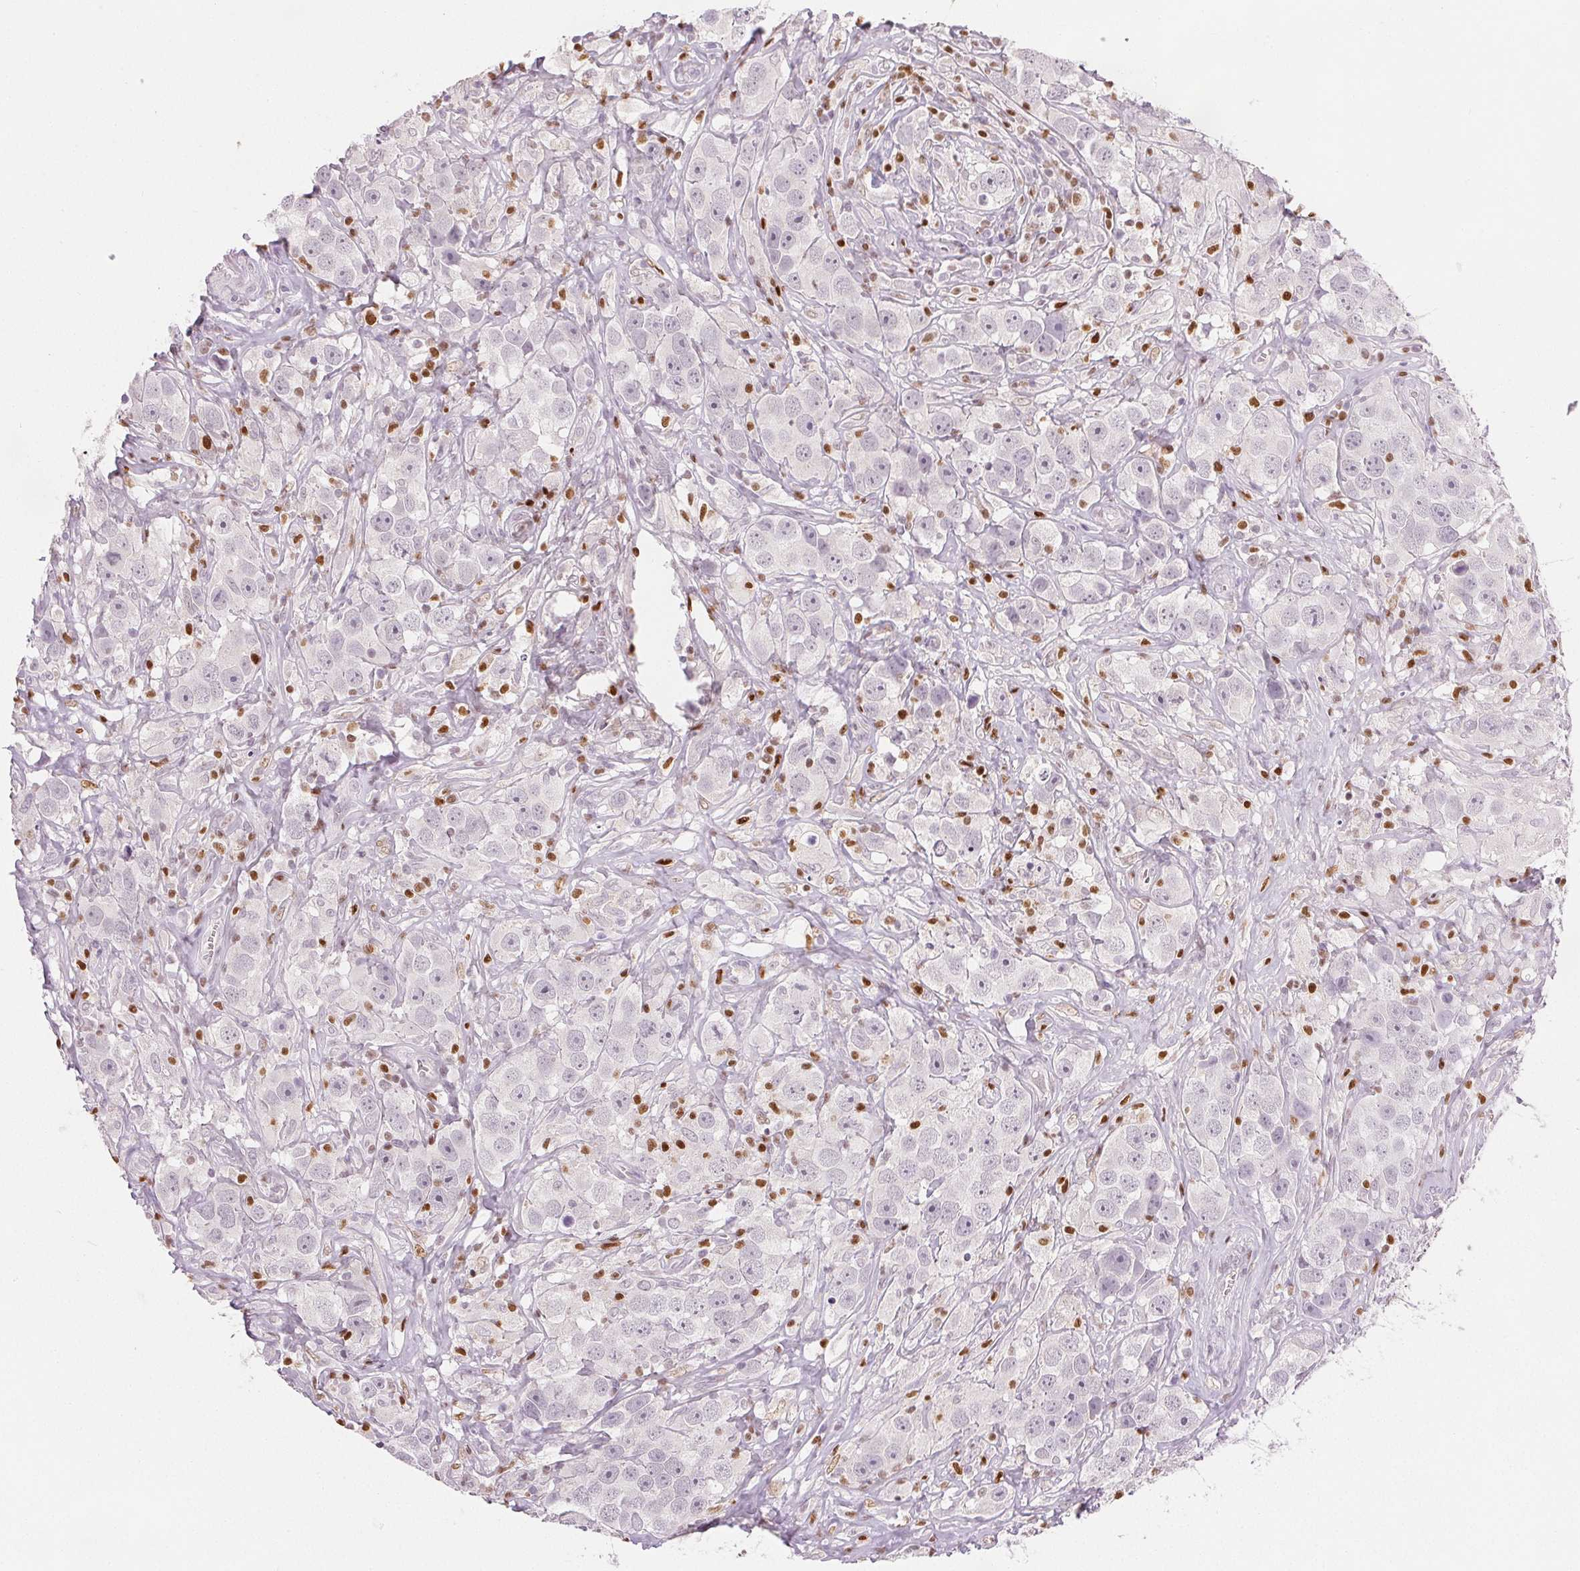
{"staining": {"intensity": "negative", "quantity": "none", "location": "none"}, "tissue": "testis cancer", "cell_type": "Tumor cells", "image_type": "cancer", "snomed": [{"axis": "morphology", "description": "Seminoma, NOS"}, {"axis": "topography", "description": "Testis"}], "caption": "Human testis cancer stained for a protein using IHC displays no staining in tumor cells.", "gene": "RUNX2", "patient": {"sex": "male", "age": 49}}